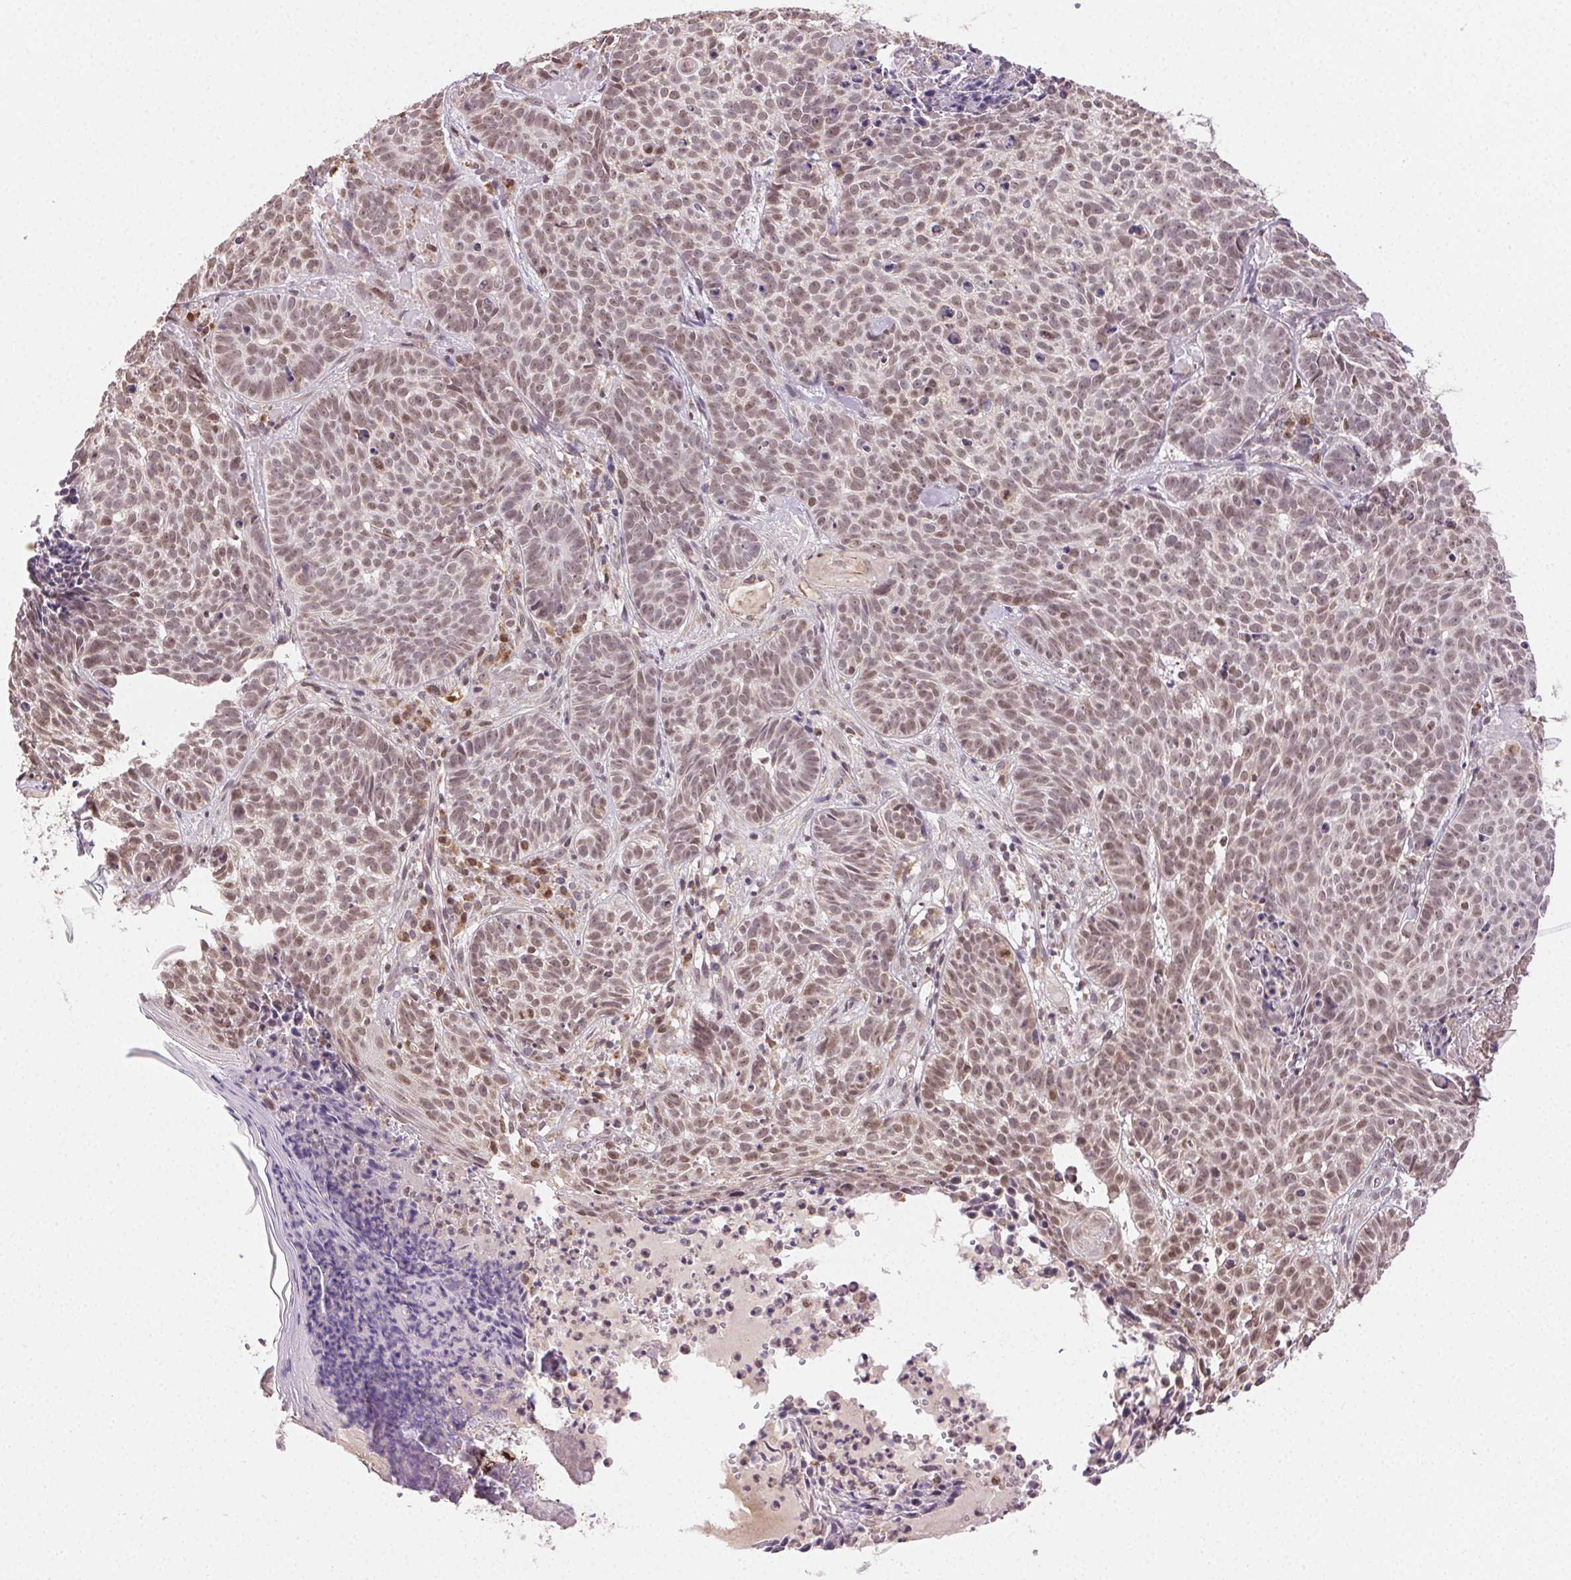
{"staining": {"intensity": "weak", "quantity": ">75%", "location": "nuclear"}, "tissue": "skin cancer", "cell_type": "Tumor cells", "image_type": "cancer", "snomed": [{"axis": "morphology", "description": "Basal cell carcinoma"}, {"axis": "topography", "description": "Skin"}], "caption": "Immunohistochemistry (IHC) photomicrograph of neoplastic tissue: human skin basal cell carcinoma stained using IHC exhibits low levels of weak protein expression localized specifically in the nuclear of tumor cells, appearing as a nuclear brown color.", "gene": "PIWIL4", "patient": {"sex": "male", "age": 90}}